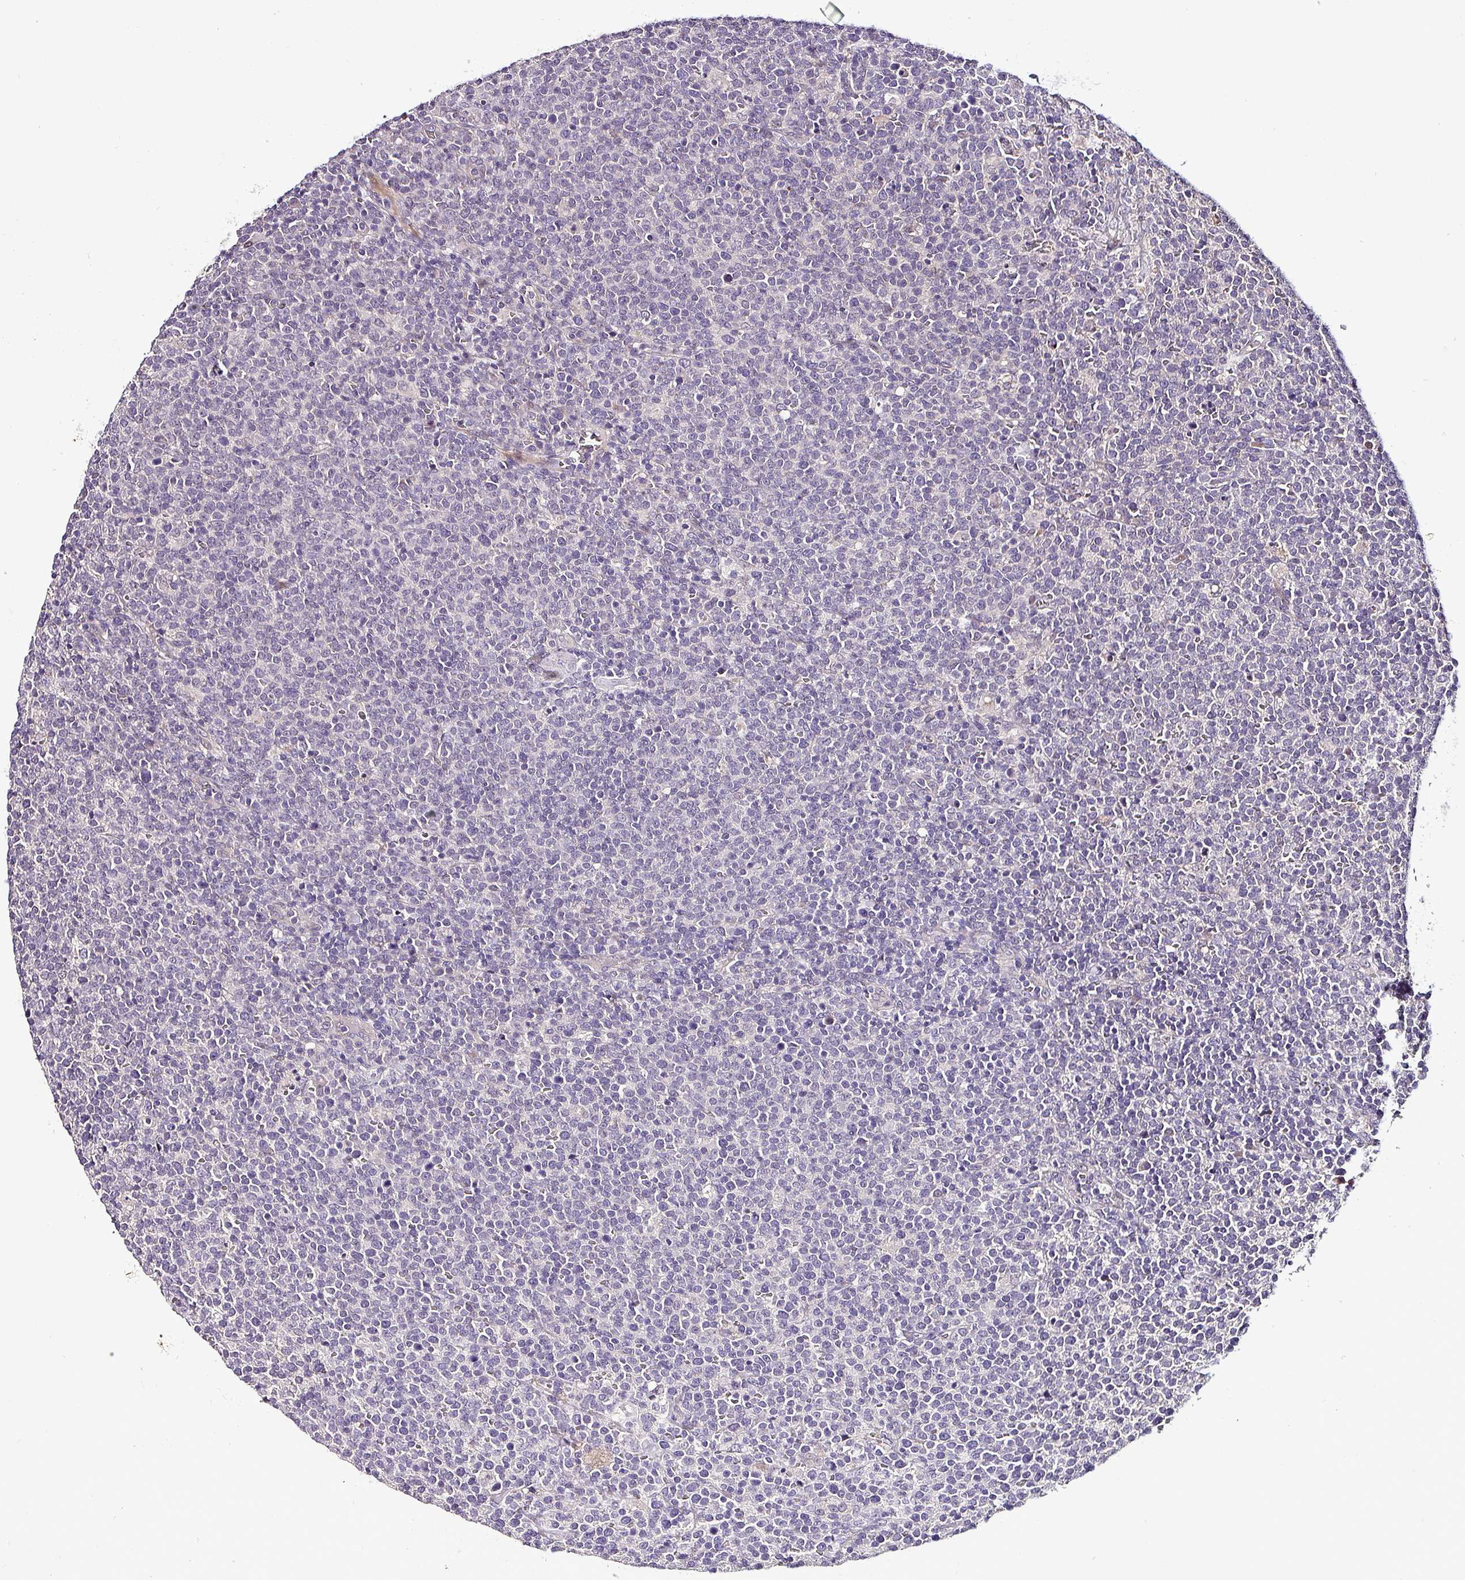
{"staining": {"intensity": "negative", "quantity": "none", "location": "none"}, "tissue": "lymphoma", "cell_type": "Tumor cells", "image_type": "cancer", "snomed": [{"axis": "morphology", "description": "Malignant lymphoma, non-Hodgkin's type, High grade"}, {"axis": "topography", "description": "Lymph node"}], "caption": "This image is of lymphoma stained with immunohistochemistry (IHC) to label a protein in brown with the nuclei are counter-stained blue. There is no positivity in tumor cells. (Immunohistochemistry (ihc), brightfield microscopy, high magnification).", "gene": "GRAPL", "patient": {"sex": "male", "age": 61}}